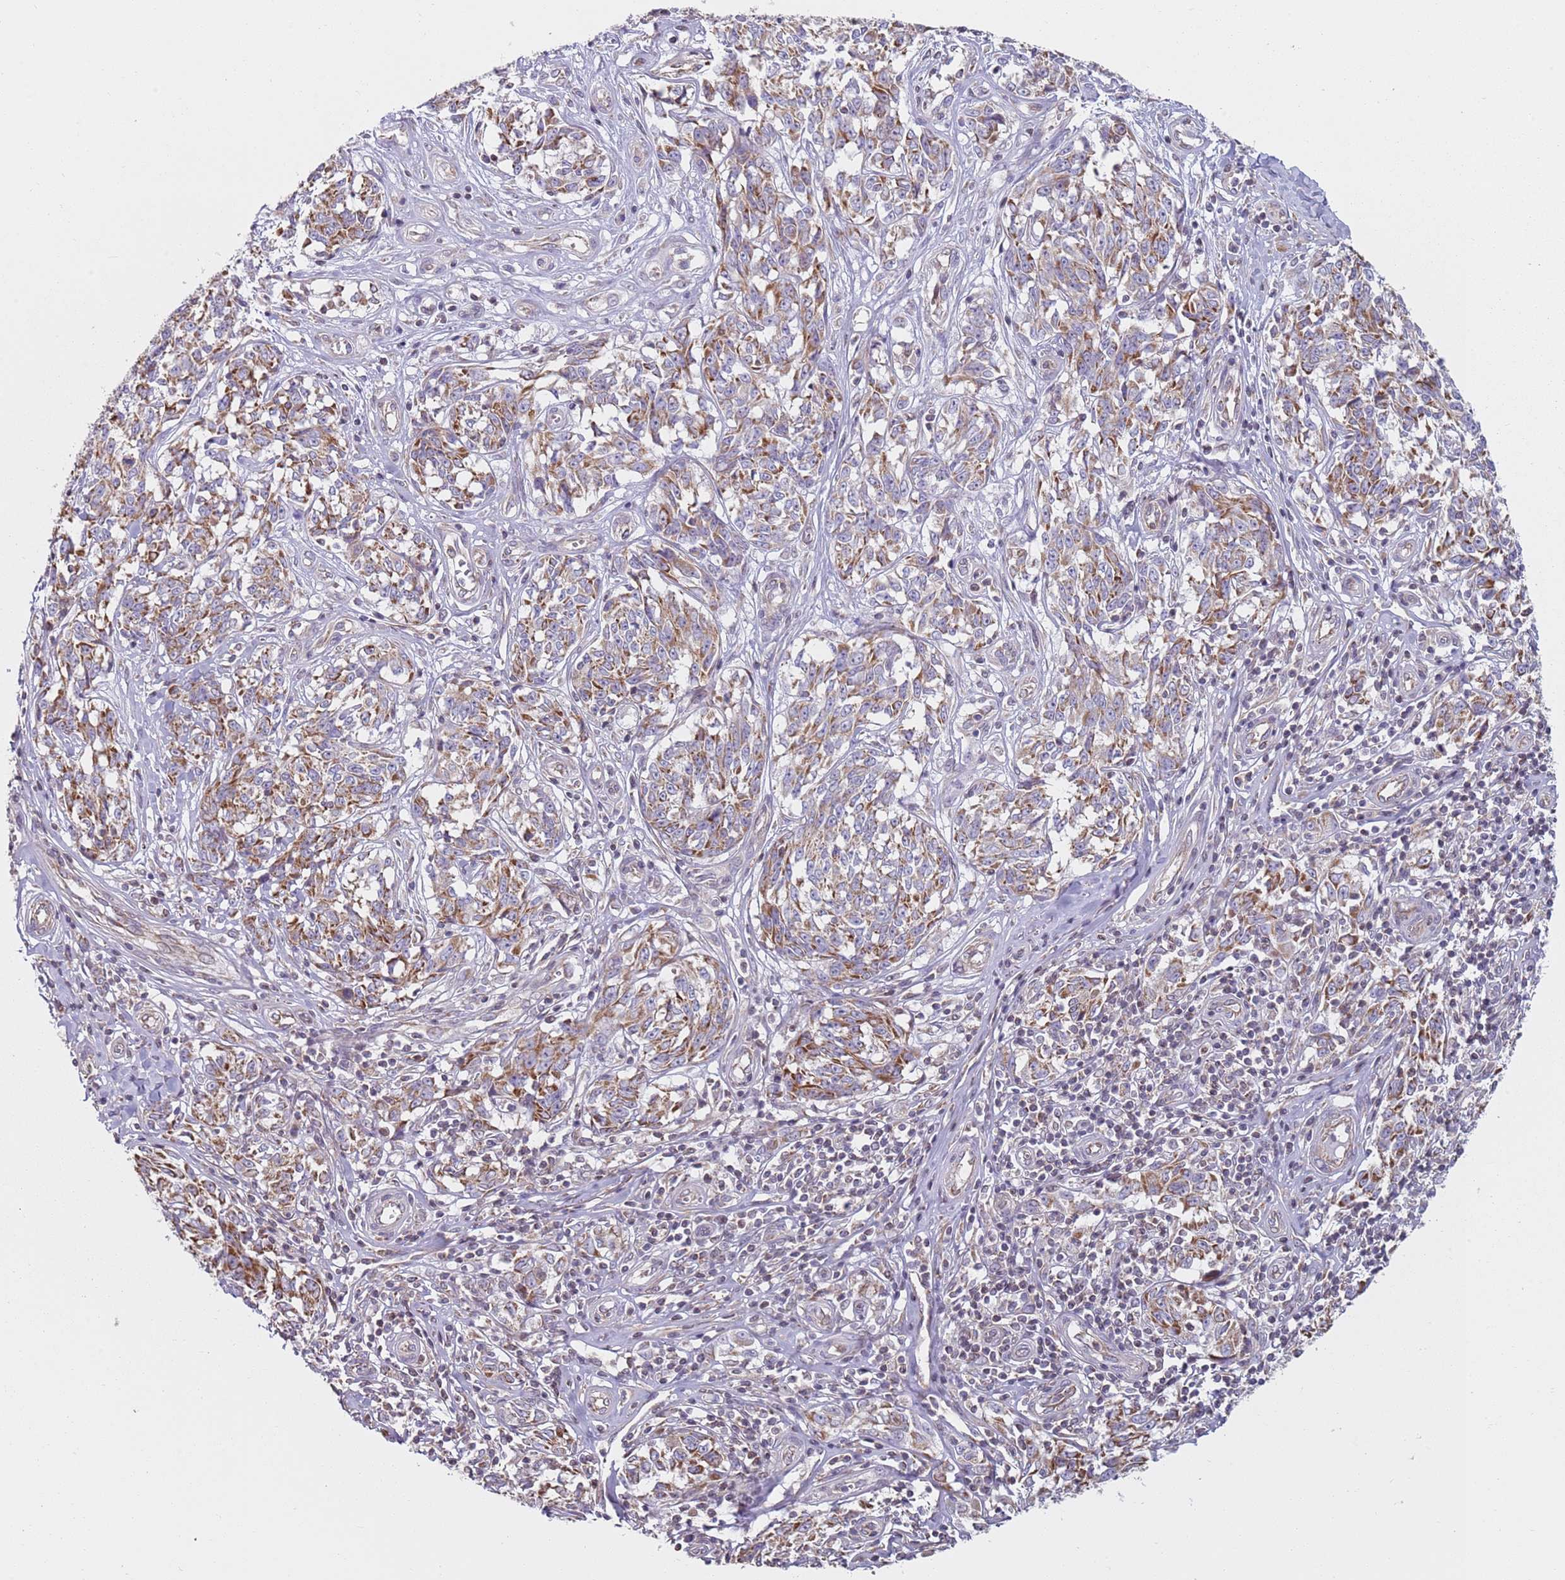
{"staining": {"intensity": "moderate", "quantity": ">75%", "location": "cytoplasmic/membranous"}, "tissue": "melanoma", "cell_type": "Tumor cells", "image_type": "cancer", "snomed": [{"axis": "morphology", "description": "Normal tissue, NOS"}, {"axis": "morphology", "description": "Malignant melanoma, NOS"}, {"axis": "topography", "description": "Skin"}], "caption": "Protein expression analysis of human melanoma reveals moderate cytoplasmic/membranous staining in about >75% of tumor cells.", "gene": "GAS8", "patient": {"sex": "female", "age": 64}}